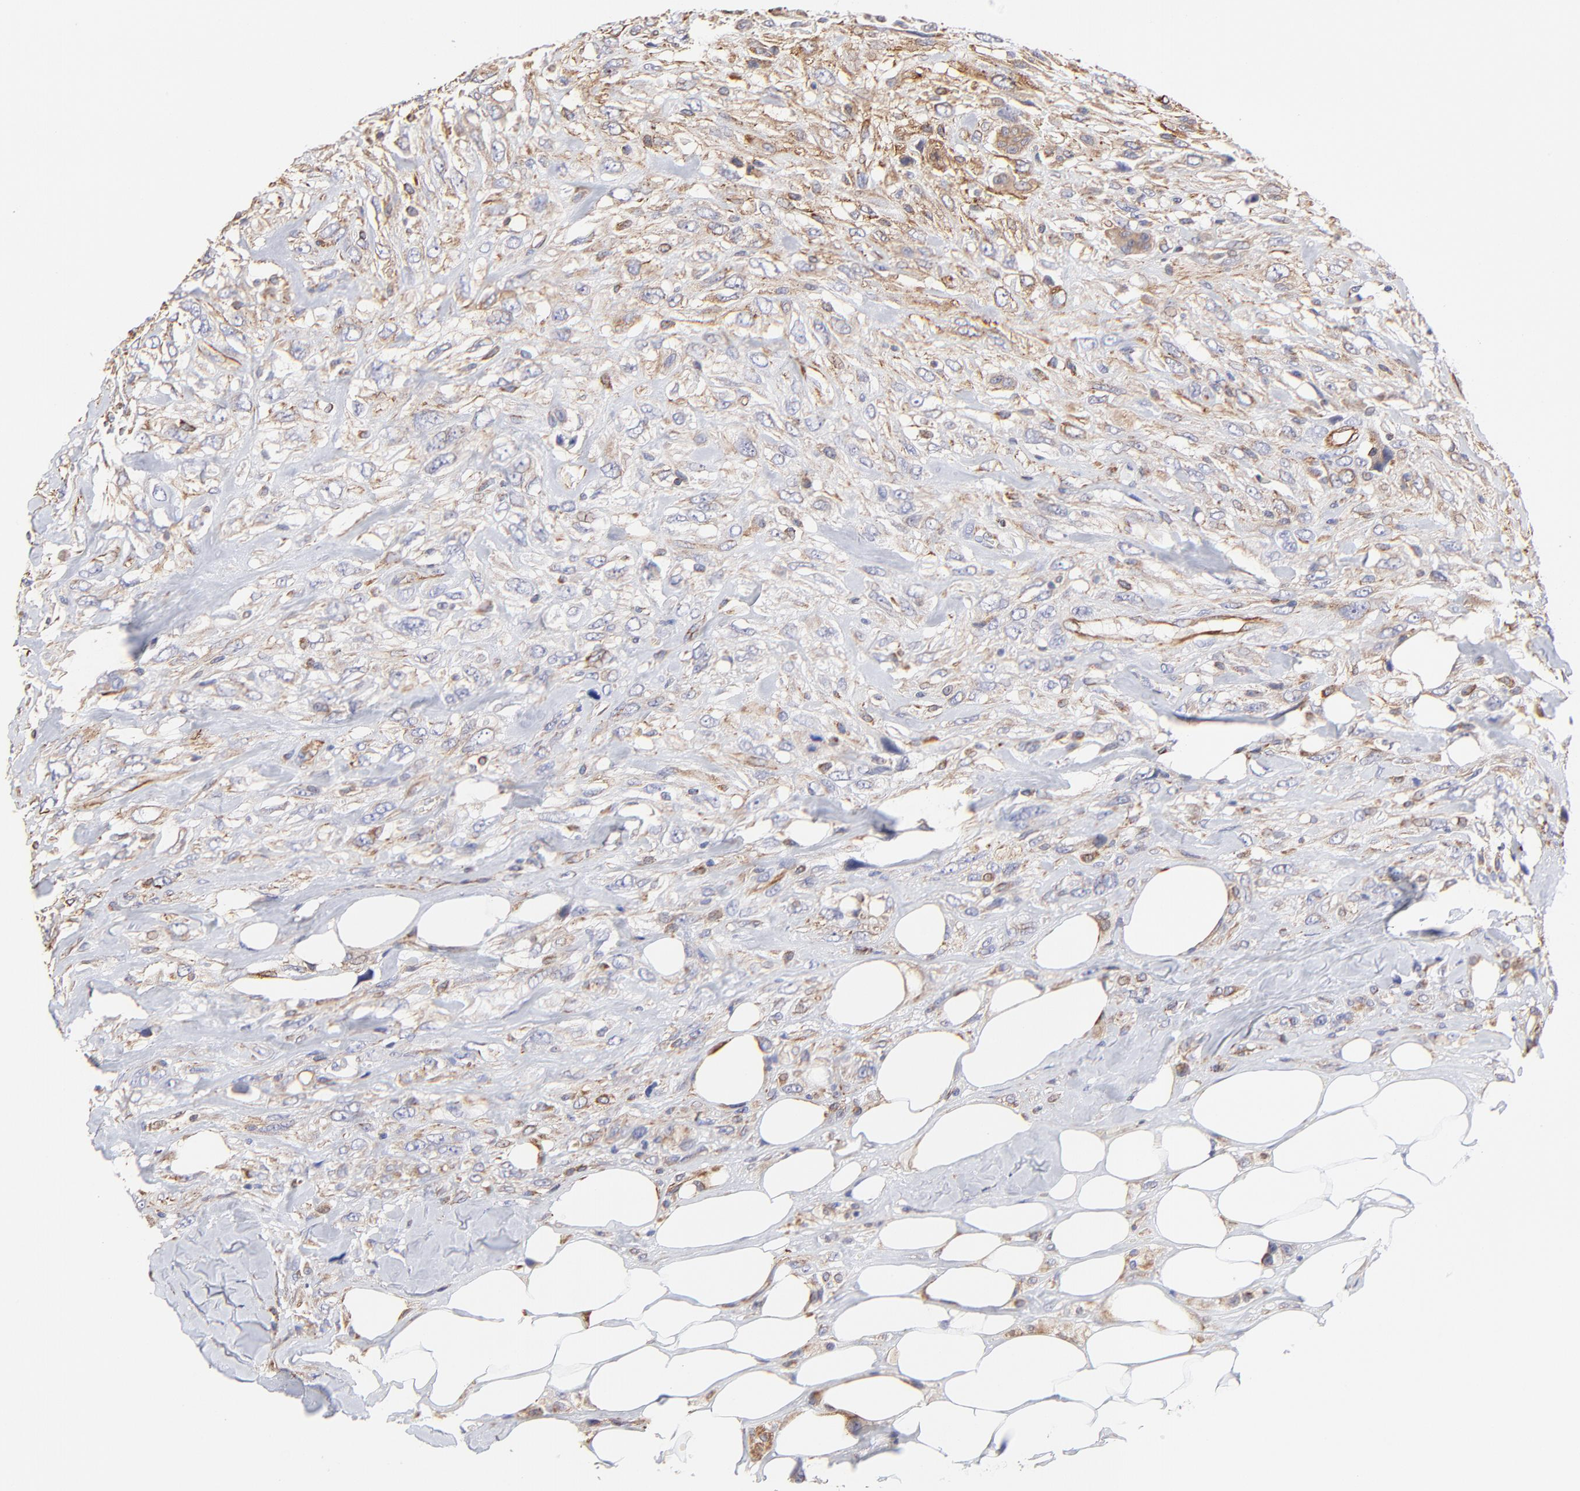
{"staining": {"intensity": "moderate", "quantity": "25%-75%", "location": "cytoplasmic/membranous"}, "tissue": "breast cancer", "cell_type": "Tumor cells", "image_type": "cancer", "snomed": [{"axis": "morphology", "description": "Neoplasm, malignant, NOS"}, {"axis": "topography", "description": "Breast"}], "caption": "An immunohistochemistry (IHC) micrograph of neoplastic tissue is shown. Protein staining in brown highlights moderate cytoplasmic/membranous positivity in neoplasm (malignant) (breast) within tumor cells.", "gene": "COX8C", "patient": {"sex": "female", "age": 50}}